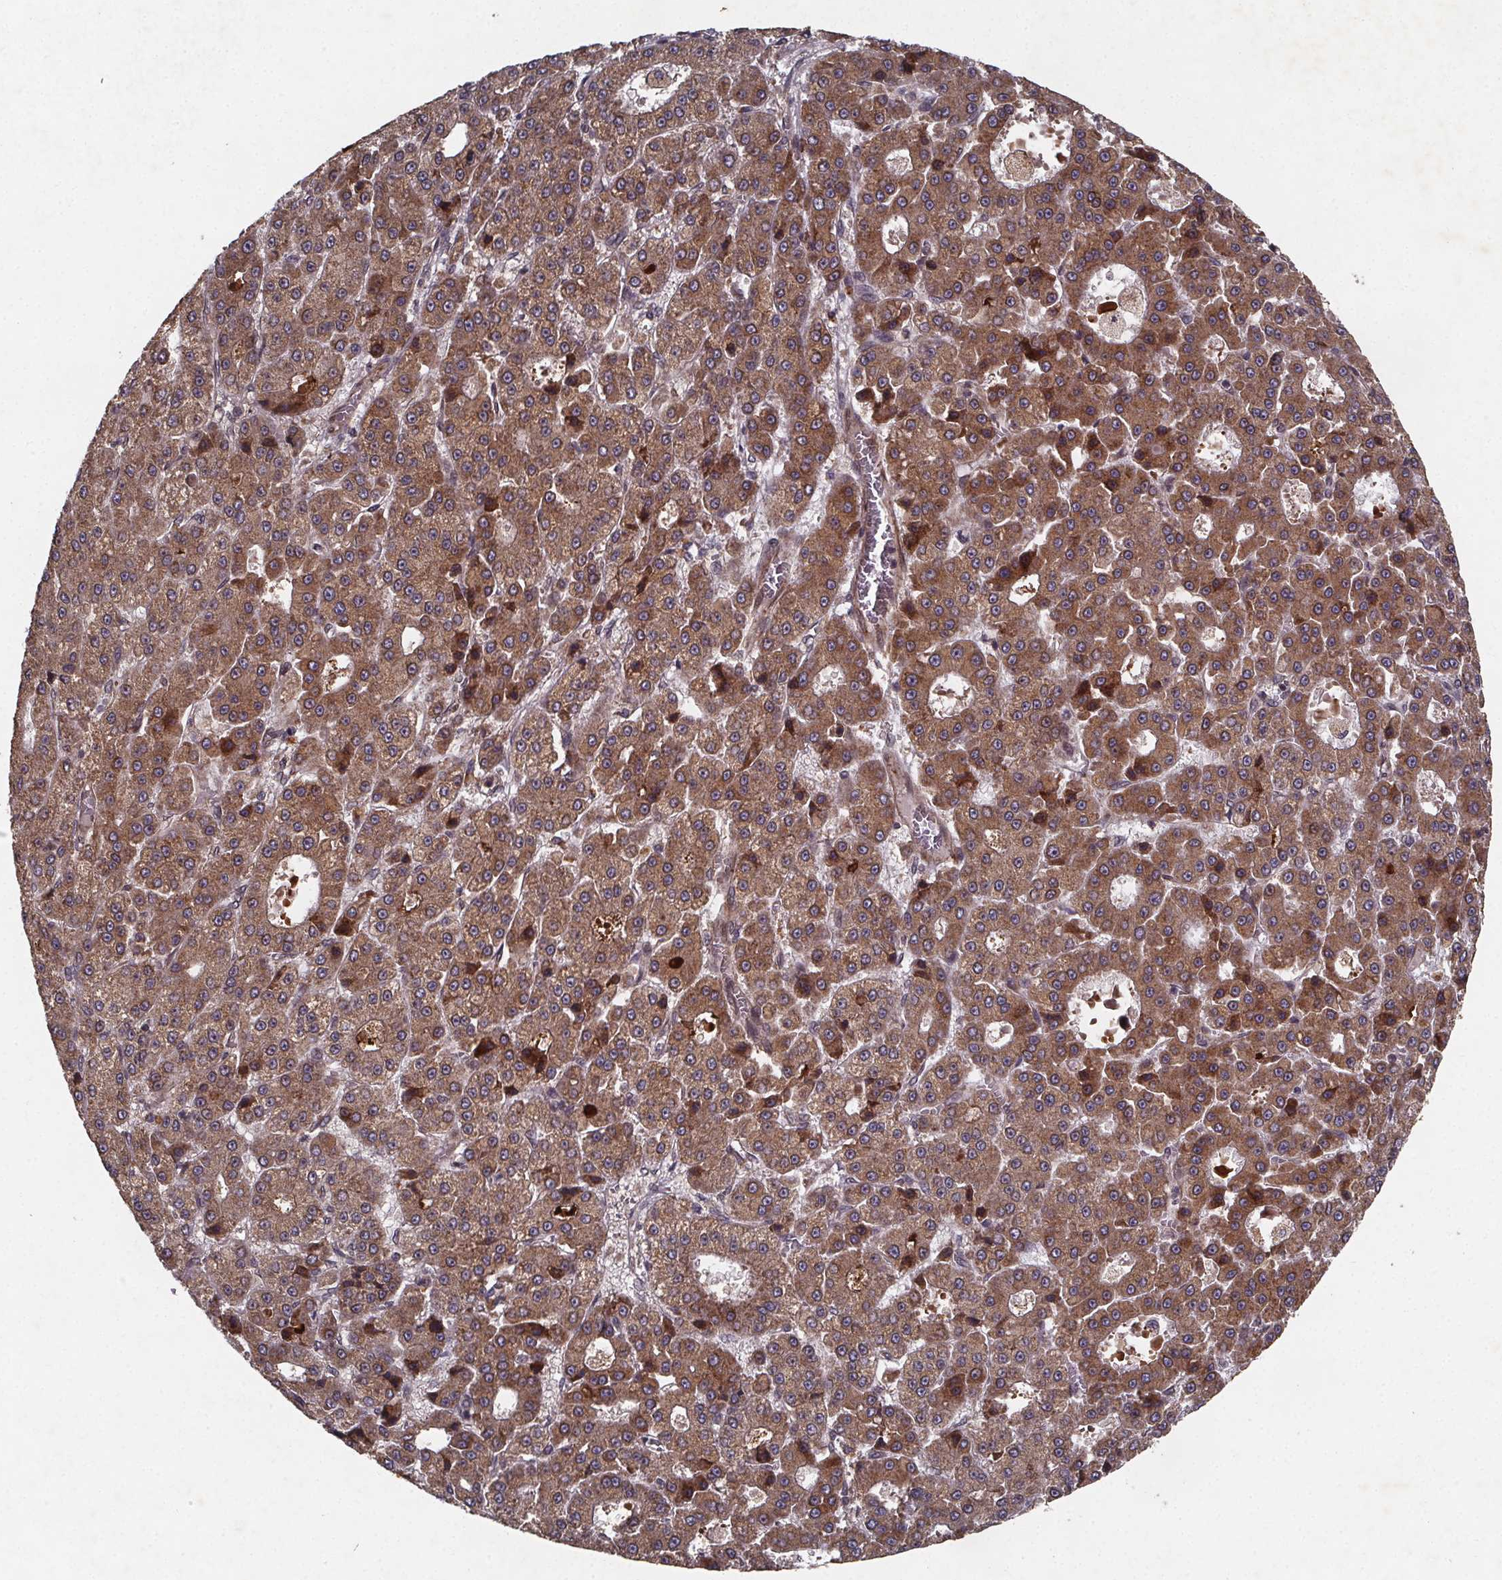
{"staining": {"intensity": "moderate", "quantity": ">75%", "location": "cytoplasmic/membranous"}, "tissue": "liver cancer", "cell_type": "Tumor cells", "image_type": "cancer", "snomed": [{"axis": "morphology", "description": "Carcinoma, Hepatocellular, NOS"}, {"axis": "topography", "description": "Liver"}], "caption": "Immunohistochemical staining of human liver cancer shows medium levels of moderate cytoplasmic/membranous protein expression in about >75% of tumor cells. Using DAB (brown) and hematoxylin (blue) stains, captured at high magnification using brightfield microscopy.", "gene": "PIERCE2", "patient": {"sex": "male", "age": 70}}